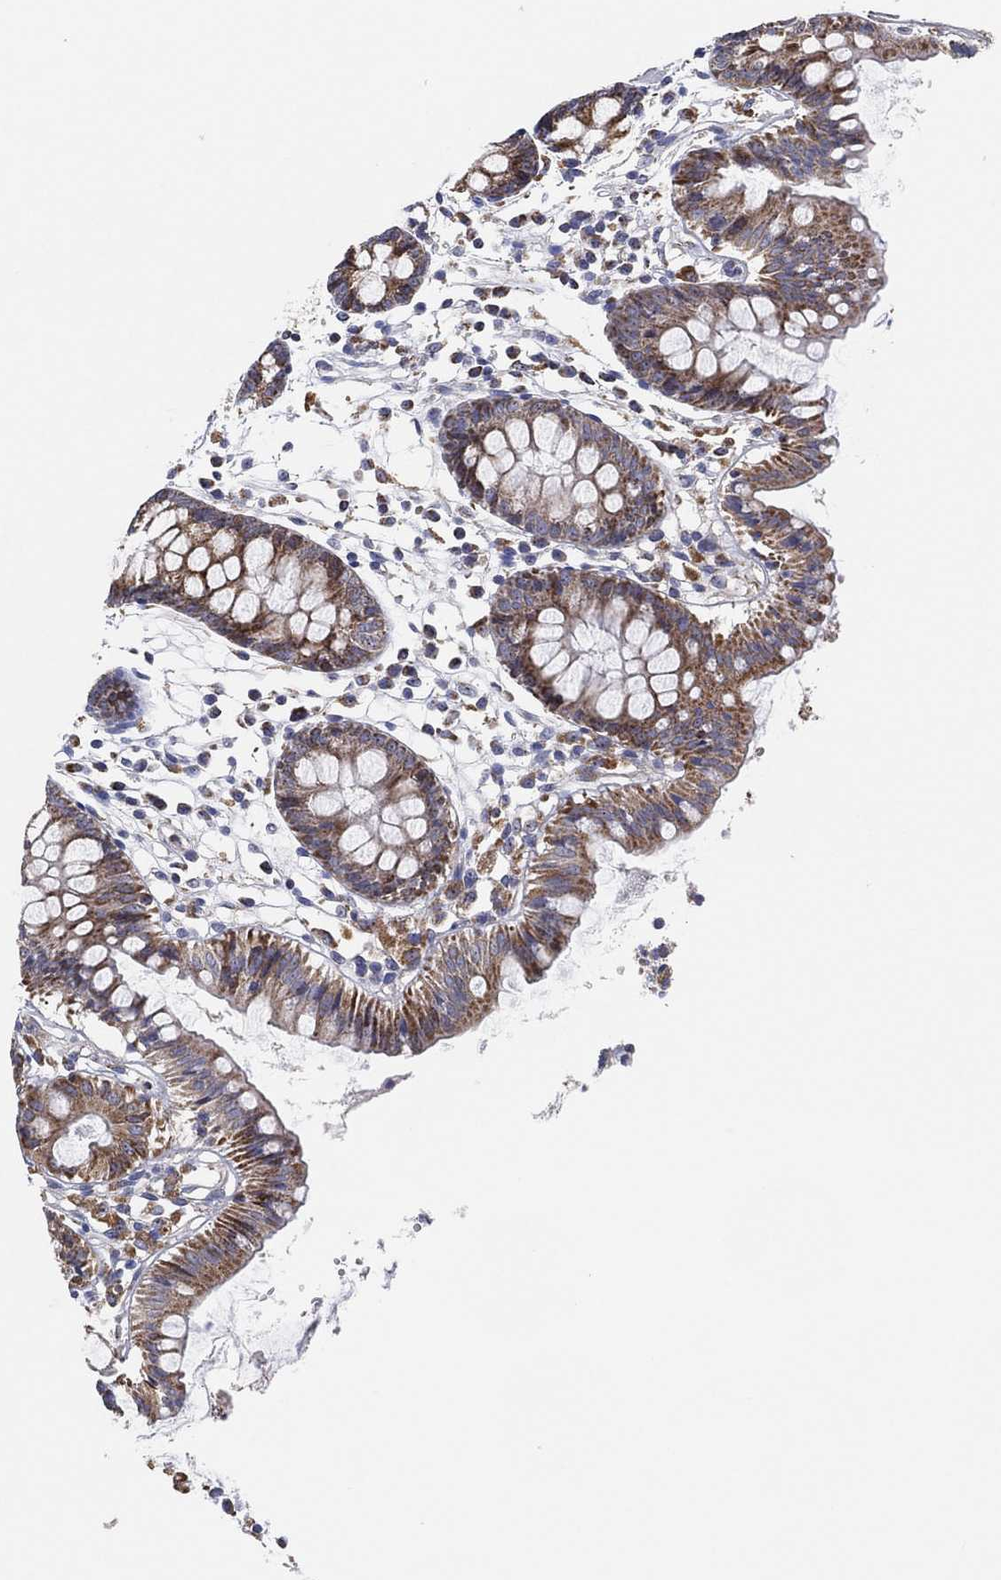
{"staining": {"intensity": "negative", "quantity": "none", "location": "none"}, "tissue": "colon", "cell_type": "Endothelial cells", "image_type": "normal", "snomed": [{"axis": "morphology", "description": "Normal tissue, NOS"}, {"axis": "topography", "description": "Colon"}], "caption": "An immunohistochemistry micrograph of normal colon is shown. There is no staining in endothelial cells of colon.", "gene": "GCAT", "patient": {"sex": "female", "age": 84}}